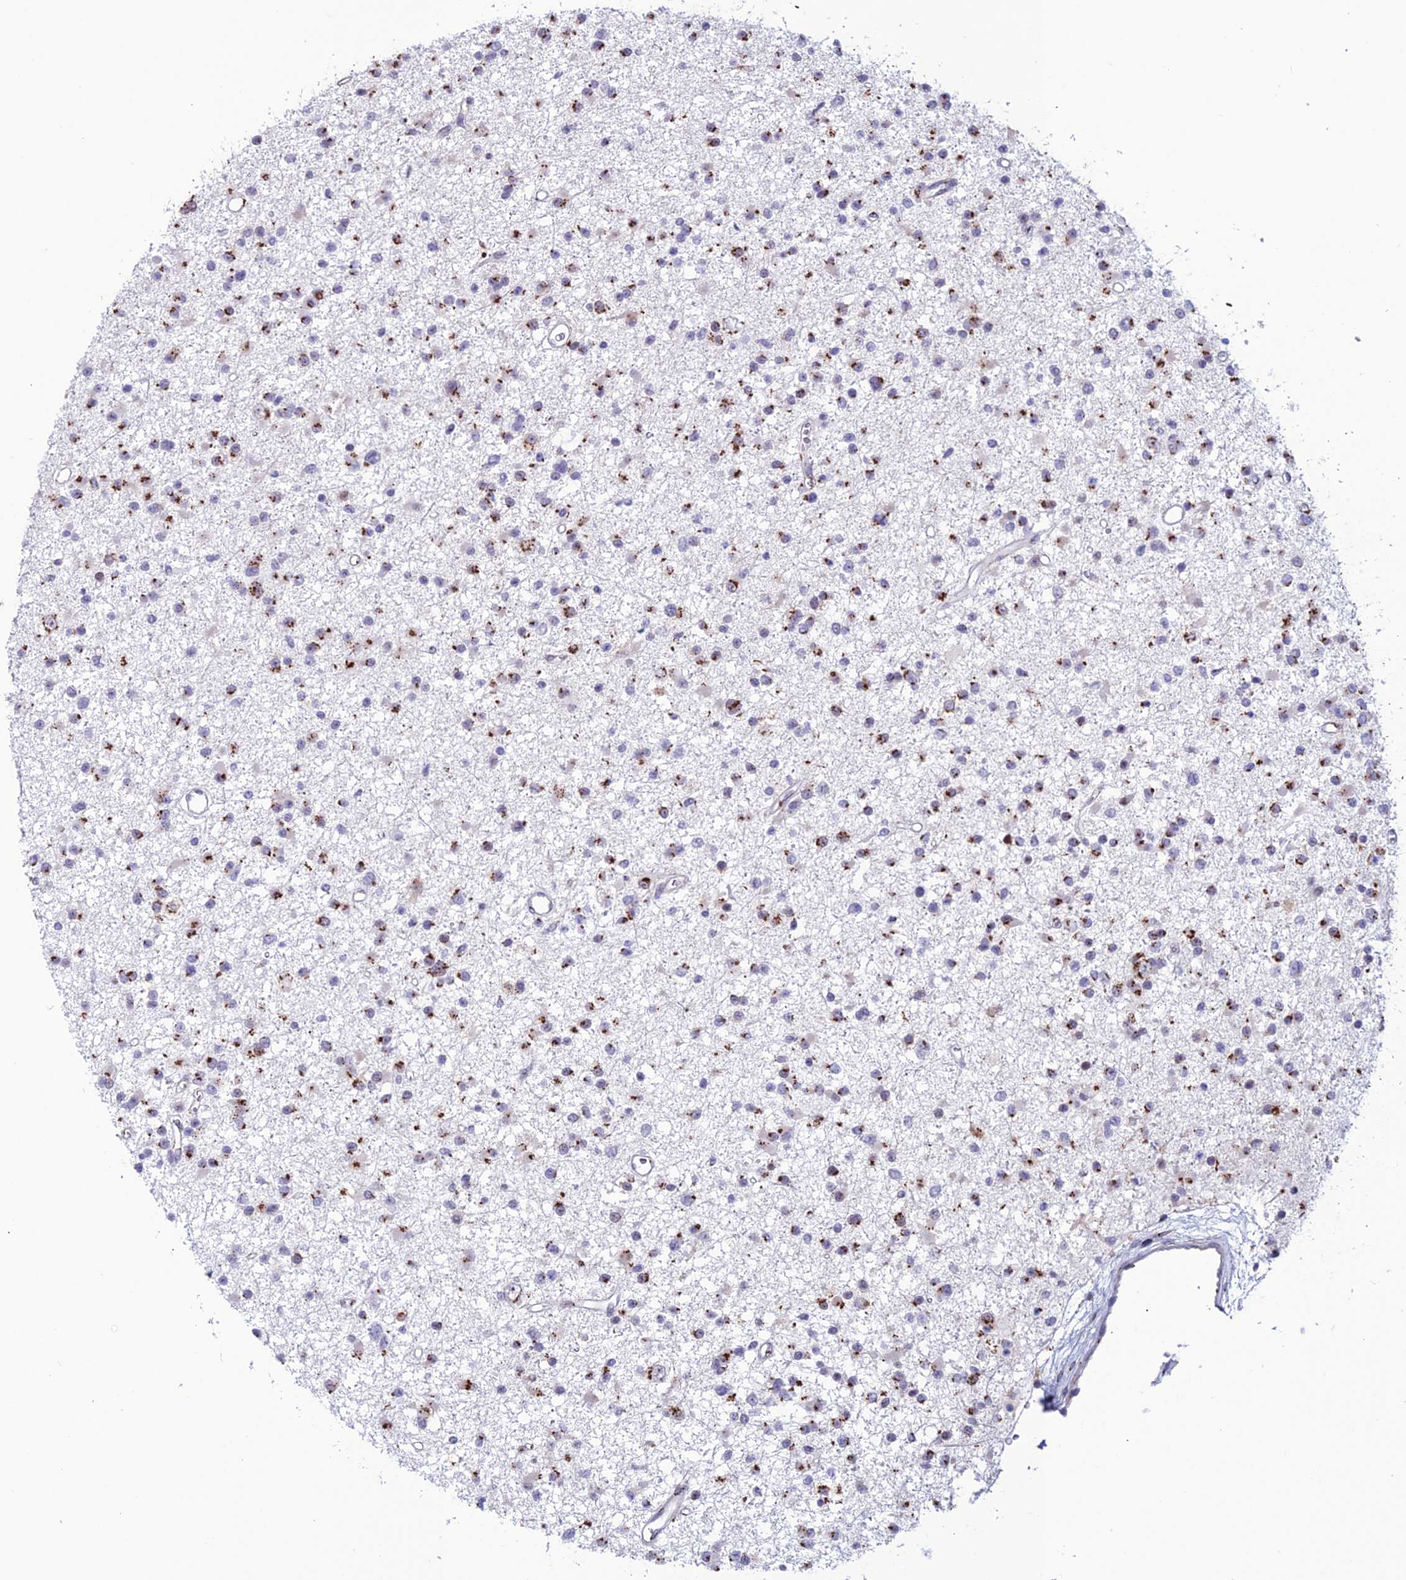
{"staining": {"intensity": "strong", "quantity": "25%-75%", "location": "cytoplasmic/membranous"}, "tissue": "glioma", "cell_type": "Tumor cells", "image_type": "cancer", "snomed": [{"axis": "morphology", "description": "Glioma, malignant, Low grade"}, {"axis": "topography", "description": "Brain"}], "caption": "IHC image of malignant glioma (low-grade) stained for a protein (brown), which demonstrates high levels of strong cytoplasmic/membranous staining in approximately 25%-75% of tumor cells.", "gene": "PLEKHA4", "patient": {"sex": "female", "age": 22}}